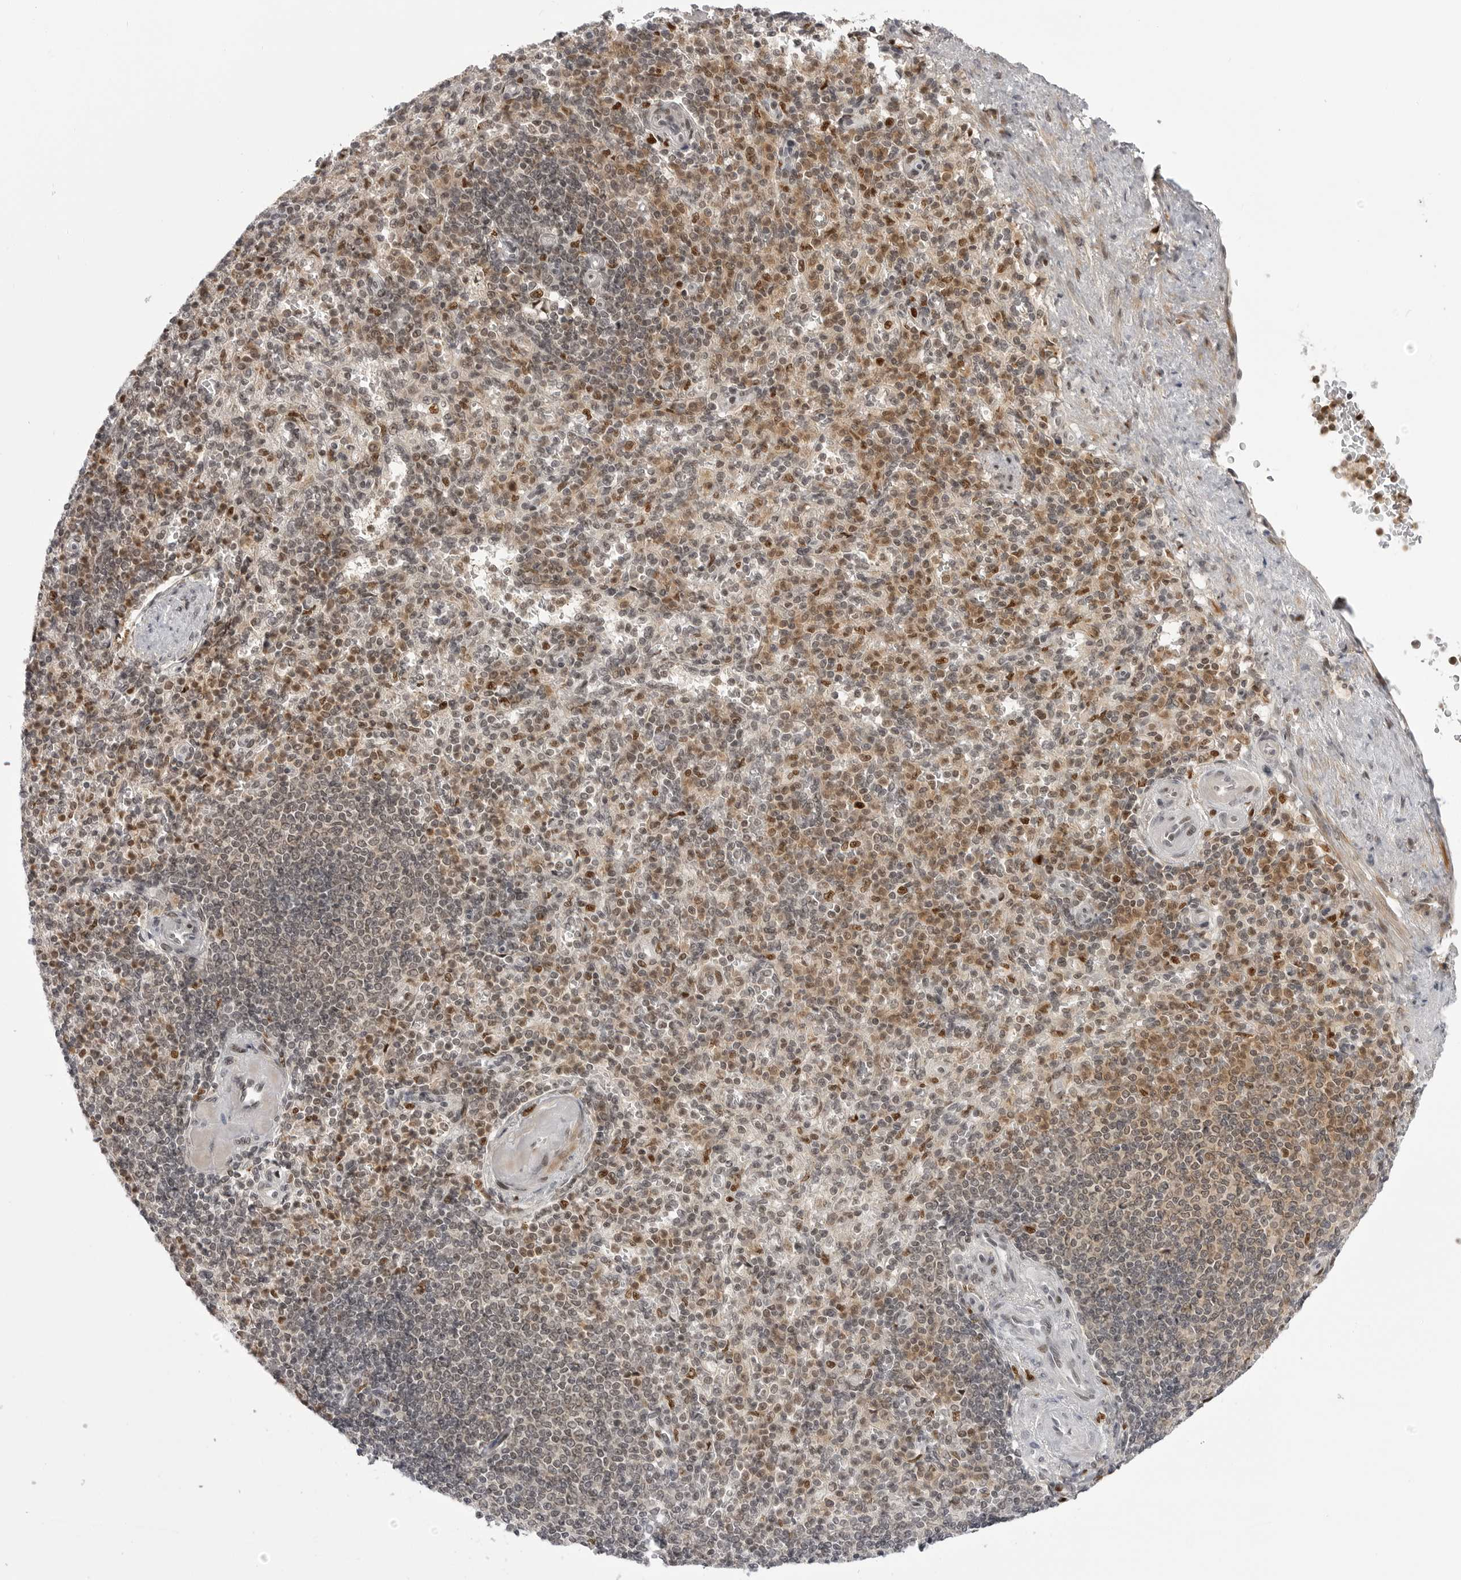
{"staining": {"intensity": "moderate", "quantity": "25%-75%", "location": "cytoplasmic/membranous,nuclear"}, "tissue": "spleen", "cell_type": "Cells in red pulp", "image_type": "normal", "snomed": [{"axis": "morphology", "description": "Normal tissue, NOS"}, {"axis": "topography", "description": "Spleen"}], "caption": "High-magnification brightfield microscopy of benign spleen stained with DAB (brown) and counterstained with hematoxylin (blue). cells in red pulp exhibit moderate cytoplasmic/membranous,nuclear expression is seen in about25%-75% of cells.", "gene": "PTK2B", "patient": {"sex": "female", "age": 74}}